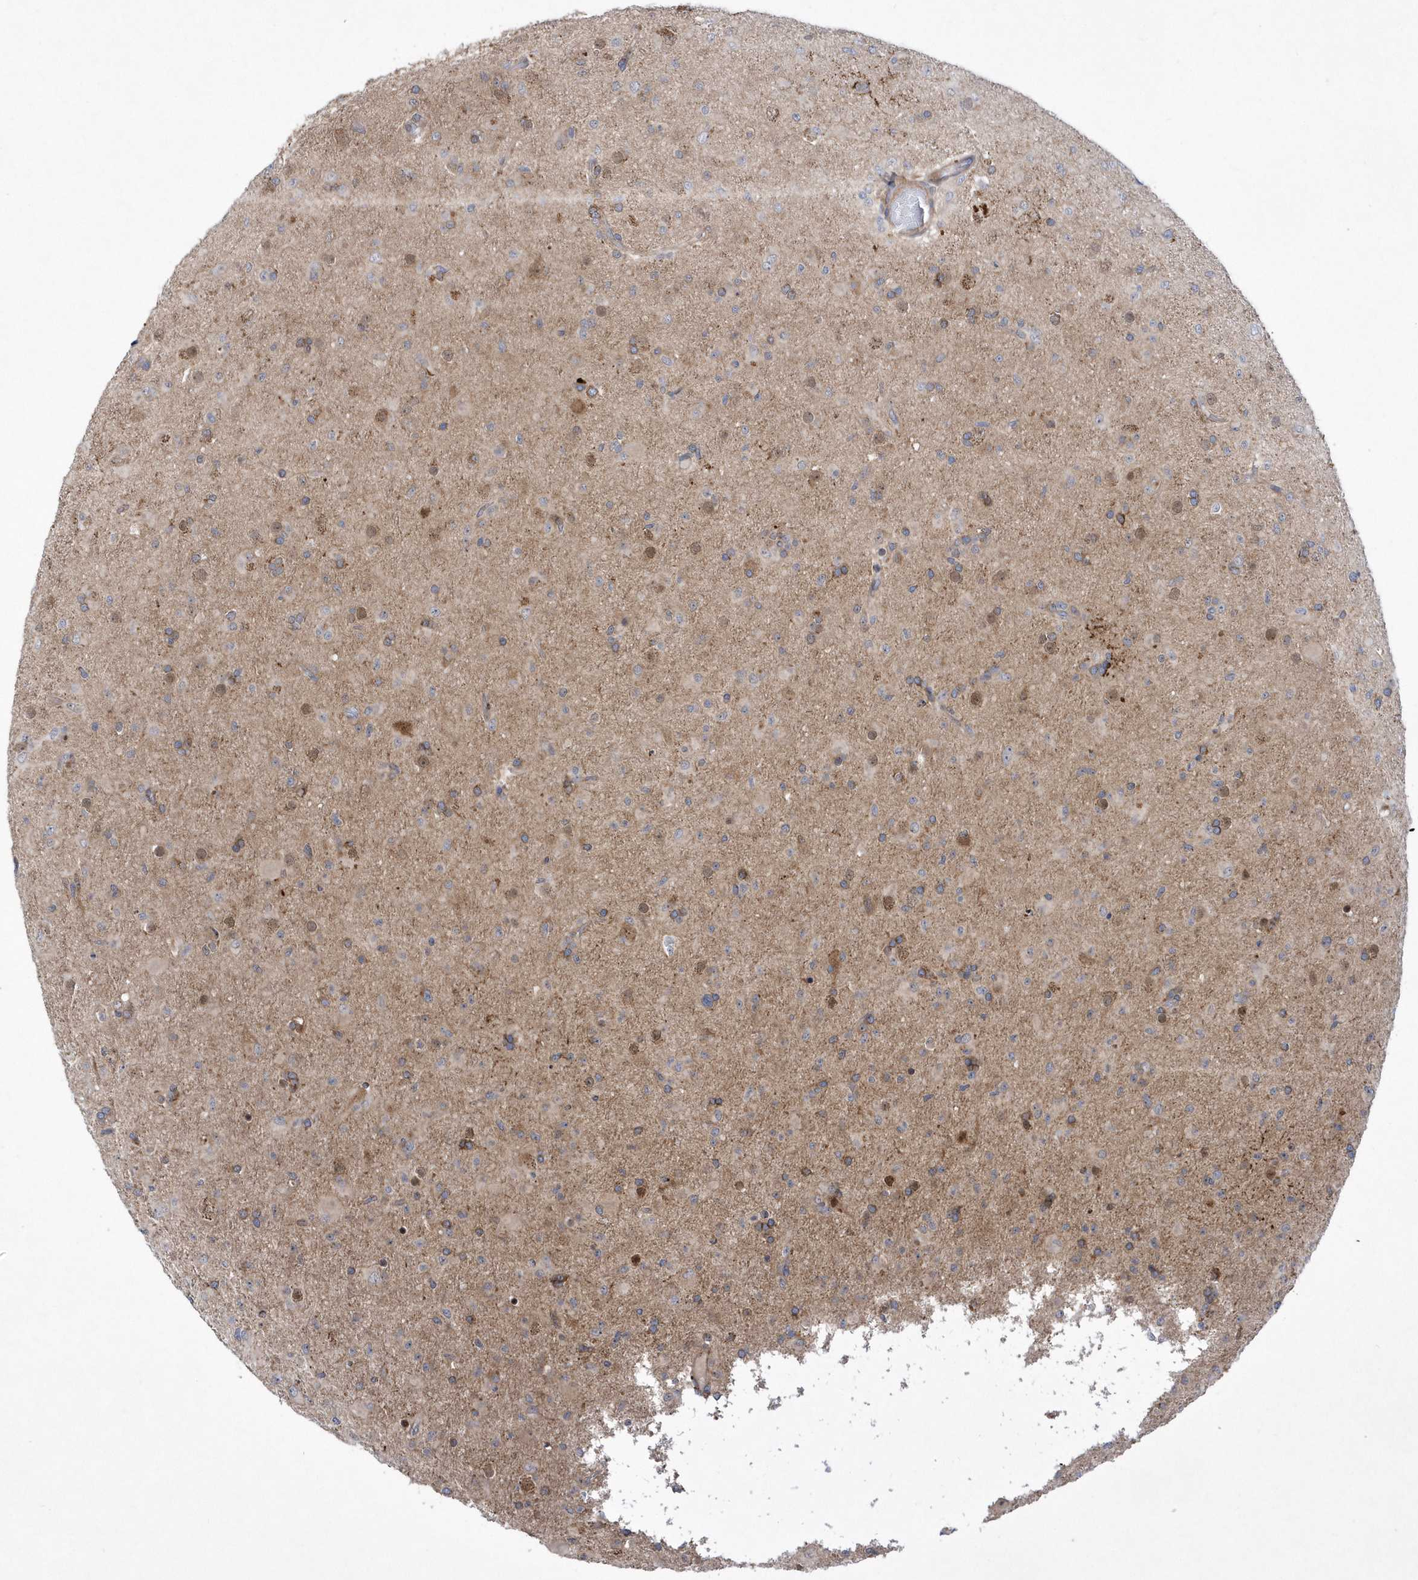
{"staining": {"intensity": "moderate", "quantity": "<25%", "location": "cytoplasmic/membranous,nuclear"}, "tissue": "glioma", "cell_type": "Tumor cells", "image_type": "cancer", "snomed": [{"axis": "morphology", "description": "Glioma, malignant, Low grade"}, {"axis": "topography", "description": "Brain"}], "caption": "Glioma stained for a protein (brown) demonstrates moderate cytoplasmic/membranous and nuclear positive staining in approximately <25% of tumor cells.", "gene": "LONRF2", "patient": {"sex": "male", "age": 65}}